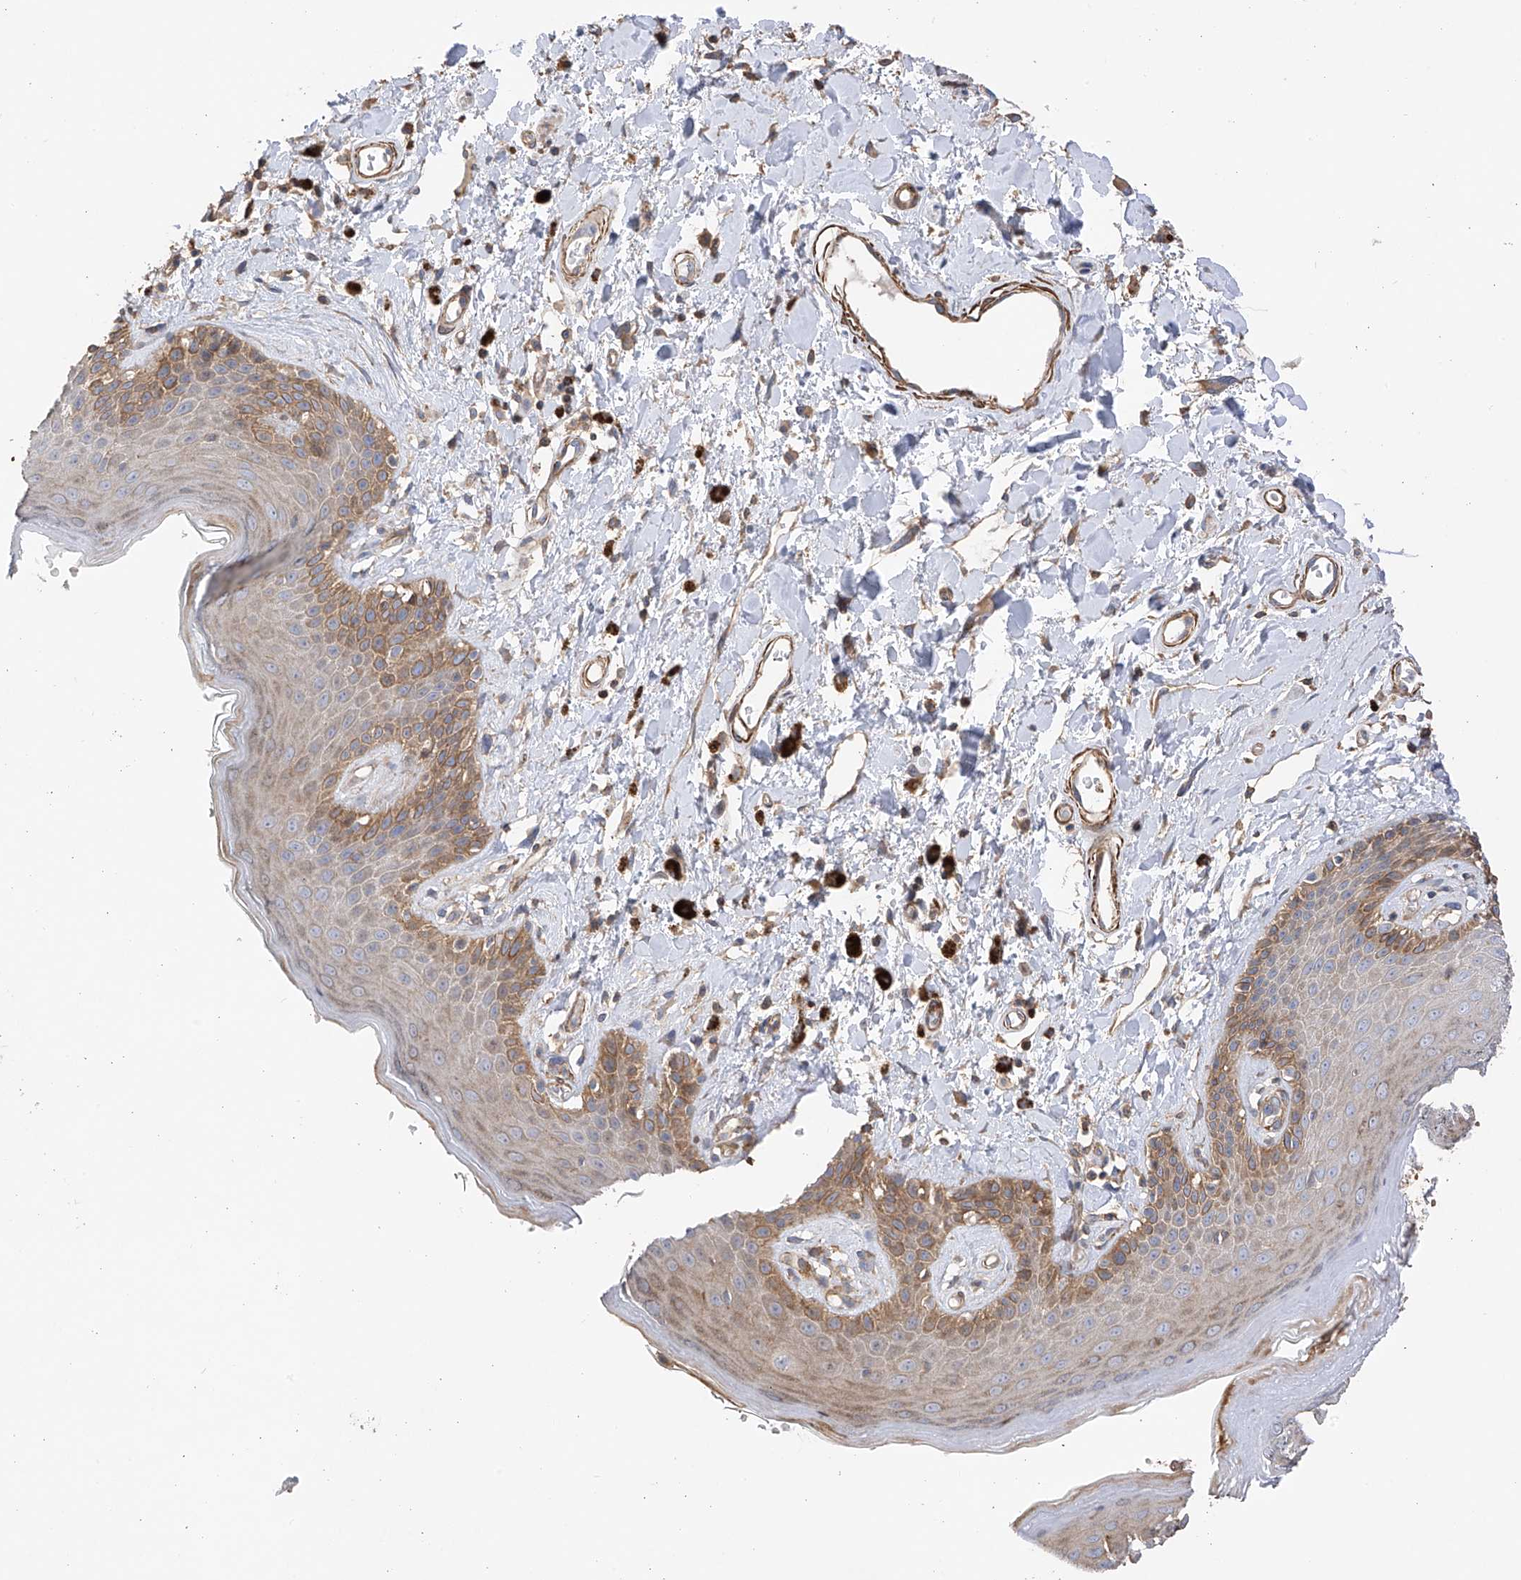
{"staining": {"intensity": "moderate", "quantity": "25%-75%", "location": "cytoplasmic/membranous"}, "tissue": "skin", "cell_type": "Epidermal cells", "image_type": "normal", "snomed": [{"axis": "morphology", "description": "Normal tissue, NOS"}, {"axis": "topography", "description": "Anal"}], "caption": "Immunohistochemical staining of unremarkable skin demonstrates medium levels of moderate cytoplasmic/membranous expression in about 25%-75% of epidermal cells.", "gene": "SLC43A3", "patient": {"sex": "female", "age": 78}}